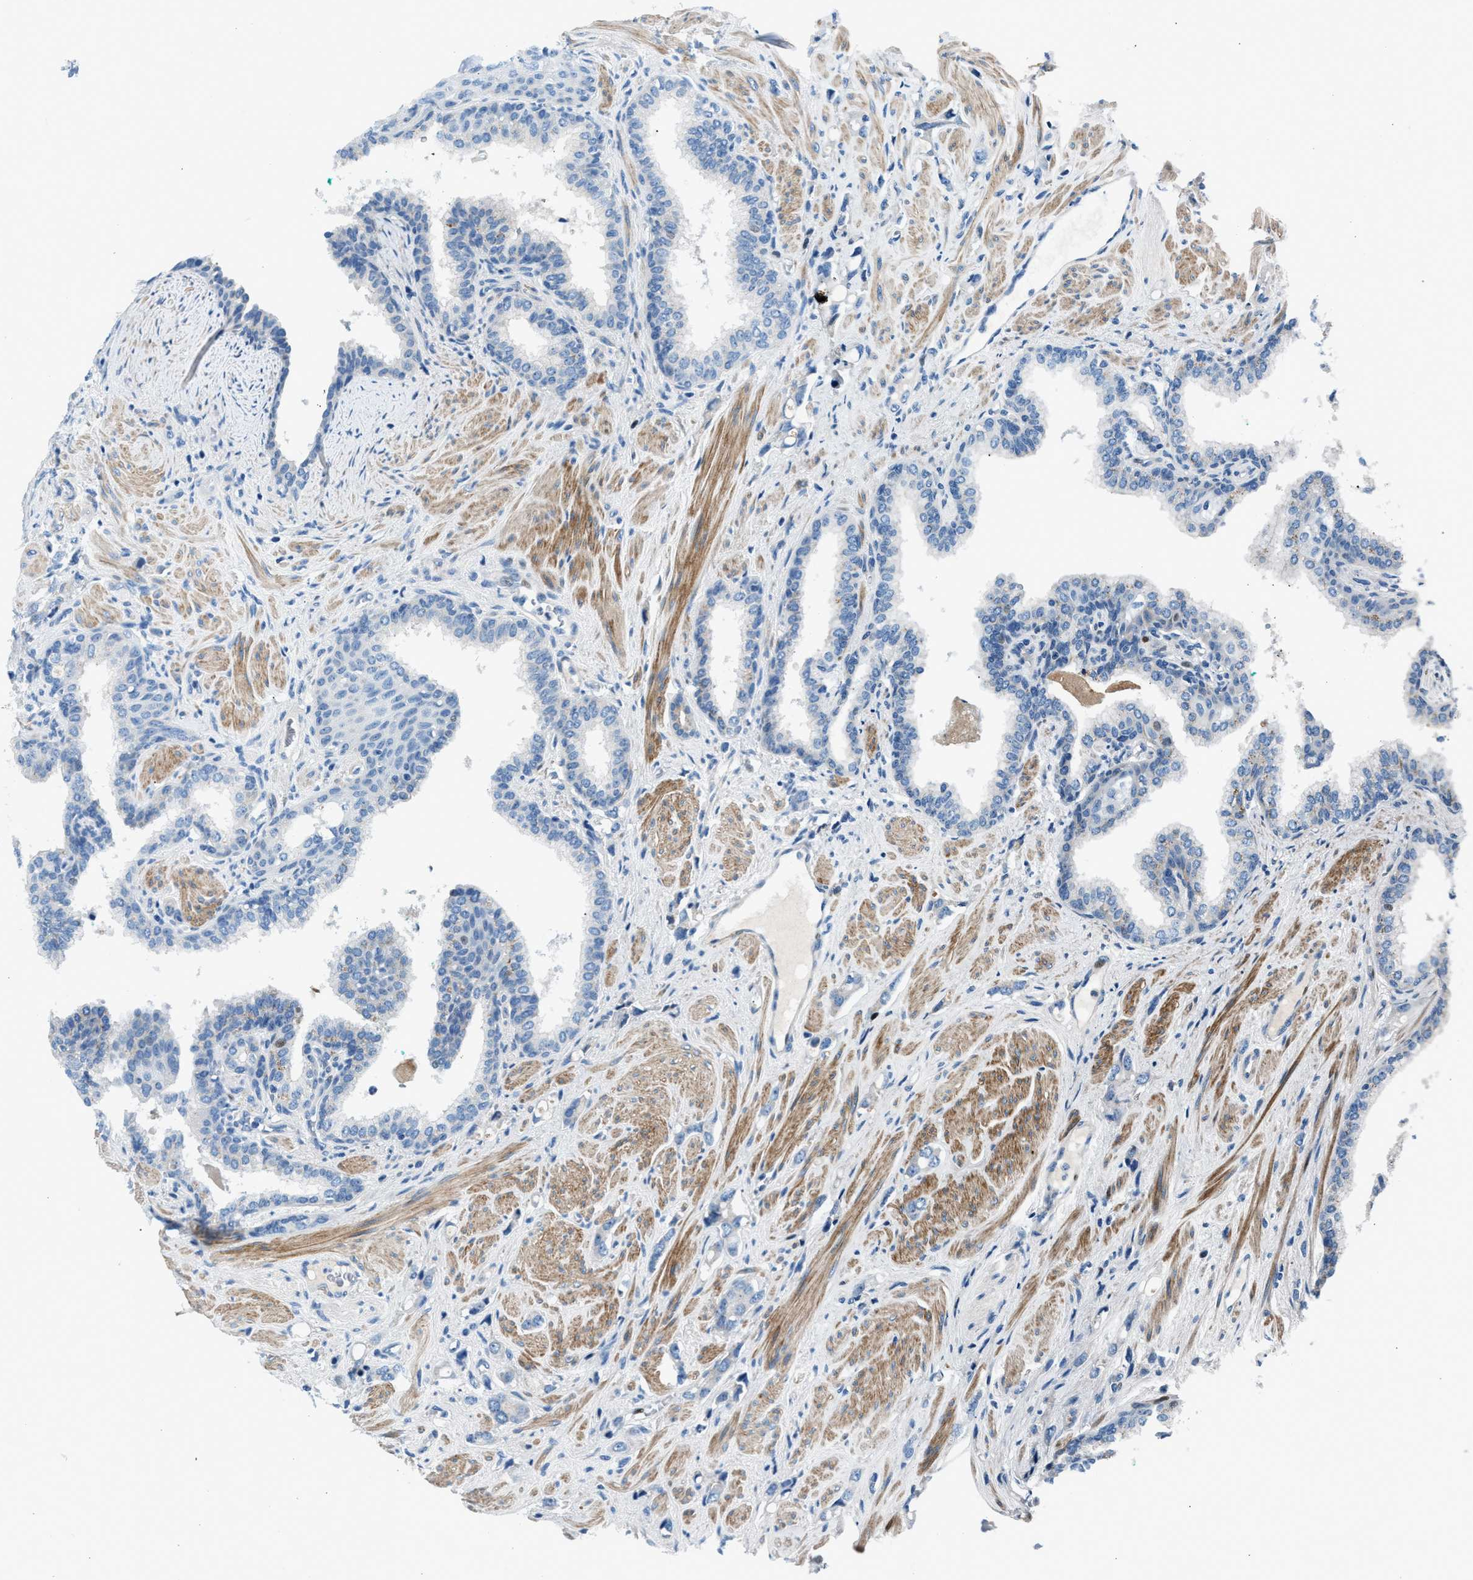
{"staining": {"intensity": "negative", "quantity": "none", "location": "none"}, "tissue": "prostate cancer", "cell_type": "Tumor cells", "image_type": "cancer", "snomed": [{"axis": "morphology", "description": "Adenocarcinoma, High grade"}, {"axis": "topography", "description": "Prostate"}], "caption": "Histopathology image shows no protein positivity in tumor cells of high-grade adenocarcinoma (prostate) tissue.", "gene": "CDRT4", "patient": {"sex": "male", "age": 52}}